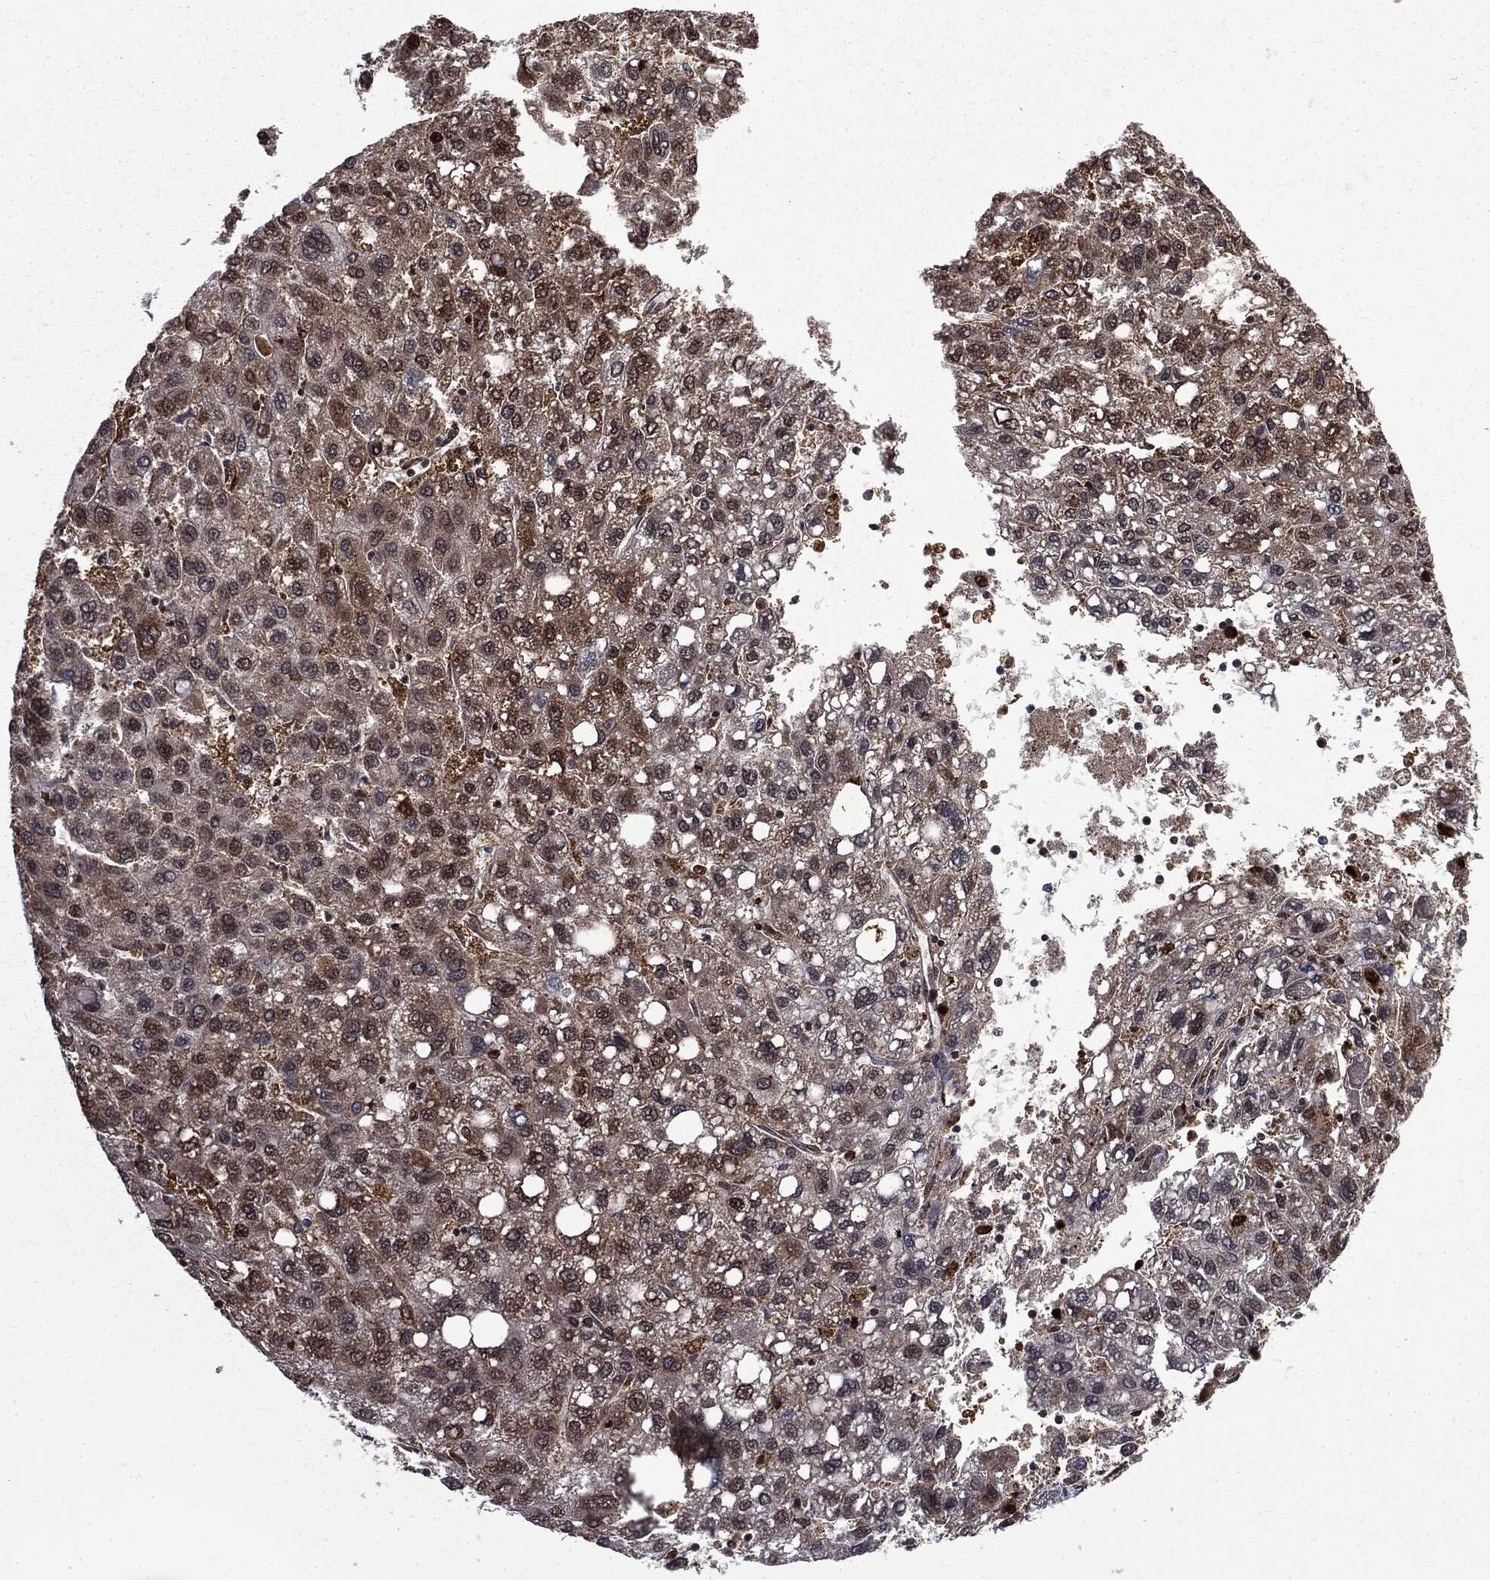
{"staining": {"intensity": "negative", "quantity": "none", "location": "none"}, "tissue": "liver cancer", "cell_type": "Tumor cells", "image_type": "cancer", "snomed": [{"axis": "morphology", "description": "Carcinoma, Hepatocellular, NOS"}, {"axis": "topography", "description": "Liver"}], "caption": "This is a histopathology image of IHC staining of liver cancer, which shows no positivity in tumor cells.", "gene": "GPI", "patient": {"sex": "female", "age": 82}}